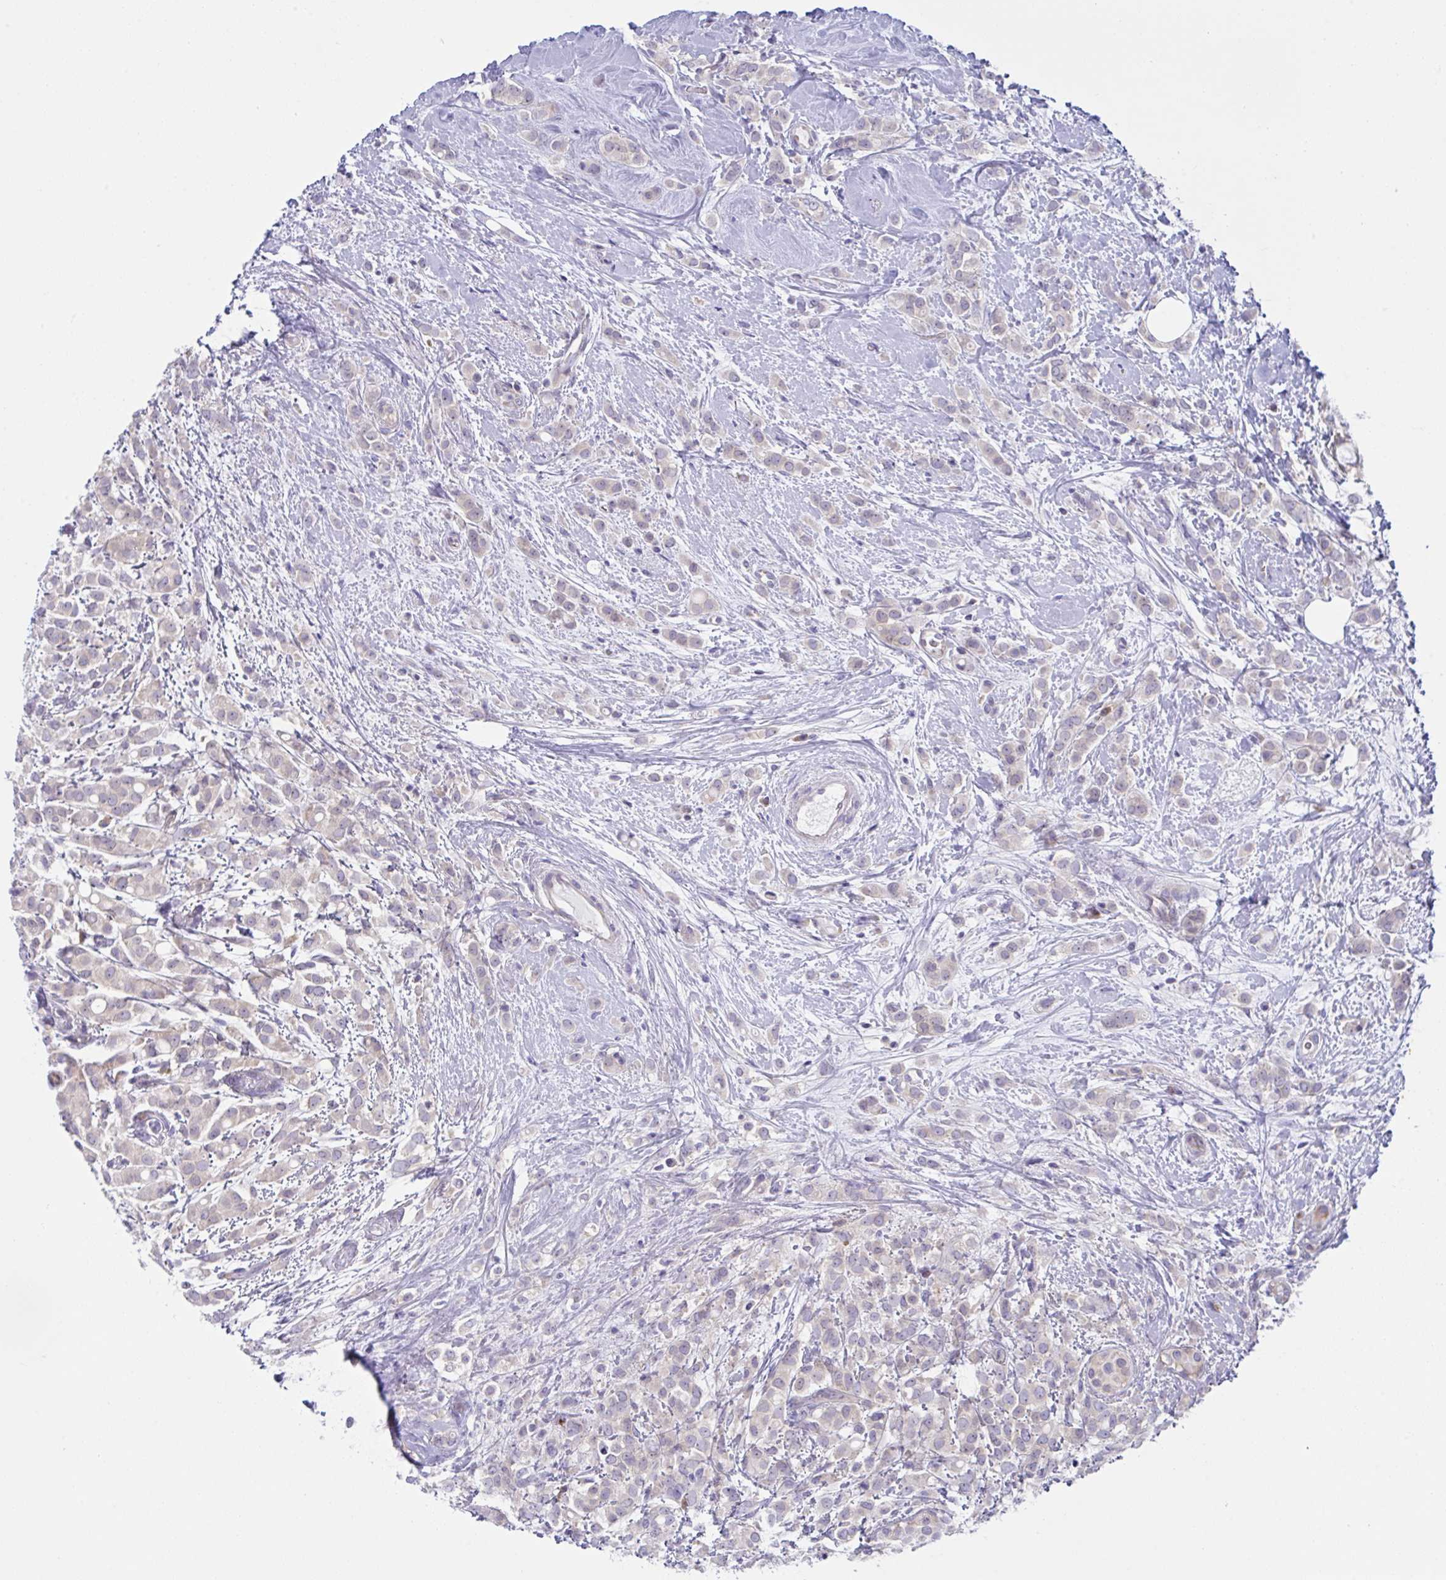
{"staining": {"intensity": "weak", "quantity": "<25%", "location": "cytoplasmic/membranous"}, "tissue": "breast cancer", "cell_type": "Tumor cells", "image_type": "cancer", "snomed": [{"axis": "morphology", "description": "Lobular carcinoma"}, {"axis": "topography", "description": "Breast"}], "caption": "Human breast cancer stained for a protein using immunohistochemistry (IHC) exhibits no positivity in tumor cells.", "gene": "FAU", "patient": {"sex": "female", "age": 68}}